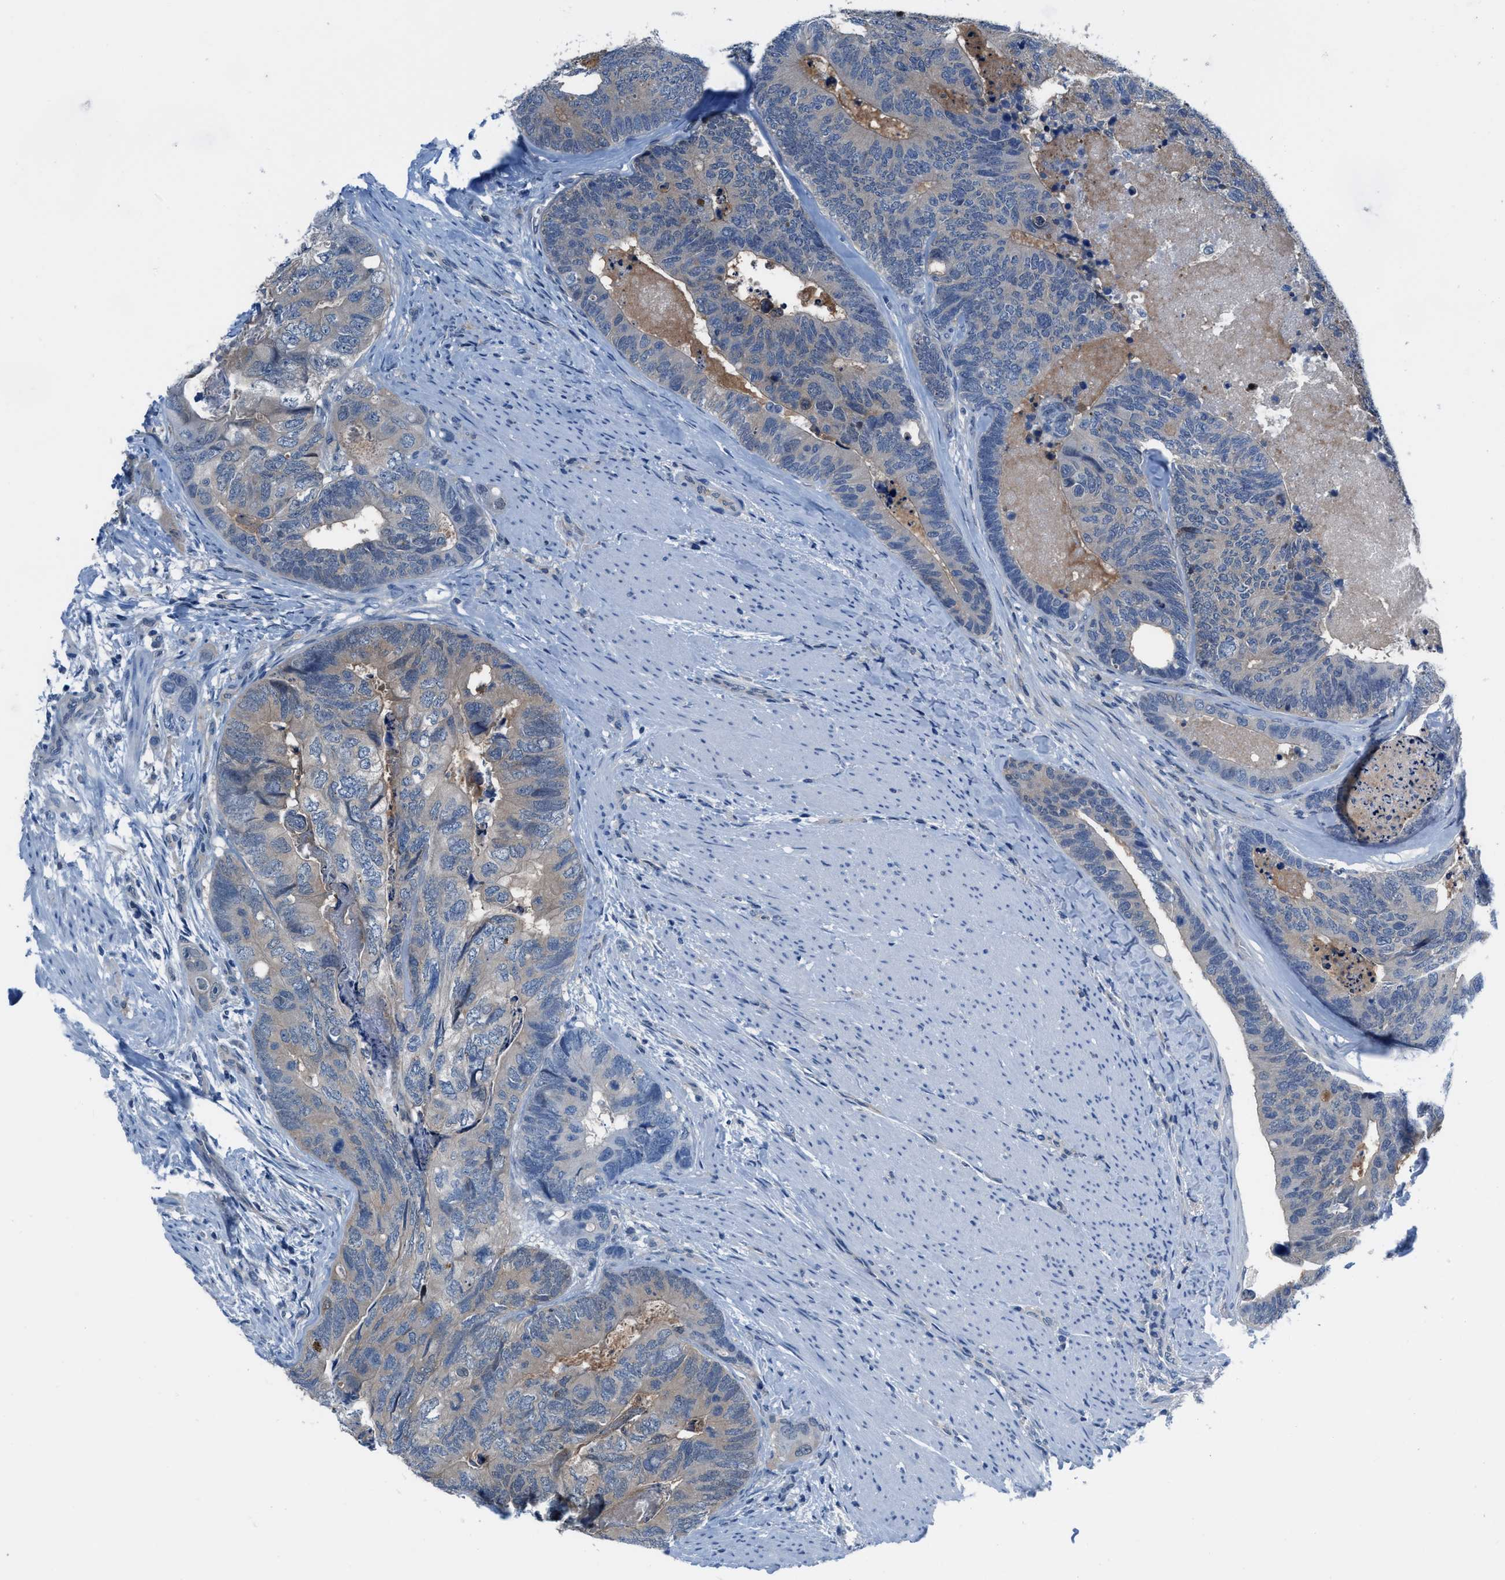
{"staining": {"intensity": "weak", "quantity": "25%-75%", "location": "cytoplasmic/membranous"}, "tissue": "colorectal cancer", "cell_type": "Tumor cells", "image_type": "cancer", "snomed": [{"axis": "morphology", "description": "Adenocarcinoma, NOS"}, {"axis": "topography", "description": "Colon"}], "caption": "This photomicrograph displays immunohistochemistry staining of adenocarcinoma (colorectal), with low weak cytoplasmic/membranous expression in approximately 25%-75% of tumor cells.", "gene": "NUDT5", "patient": {"sex": "female", "age": 67}}